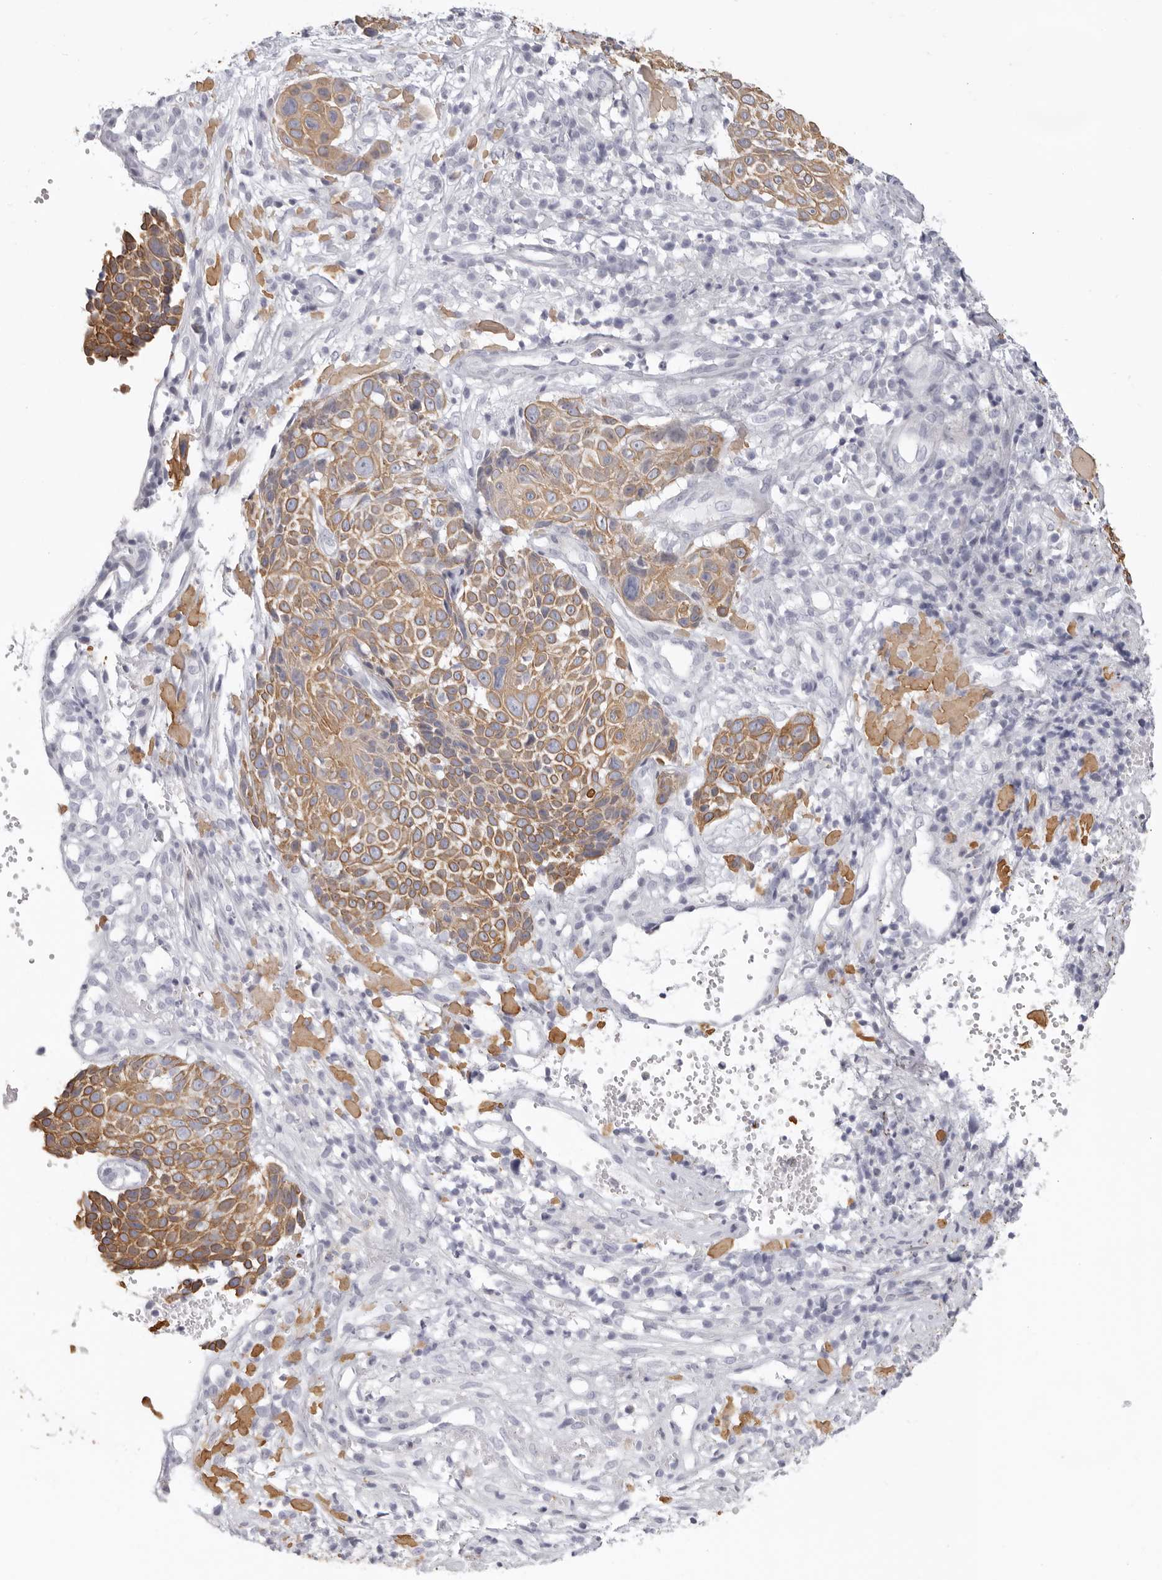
{"staining": {"intensity": "moderate", "quantity": "25%-75%", "location": "cytoplasmic/membranous"}, "tissue": "cervical cancer", "cell_type": "Tumor cells", "image_type": "cancer", "snomed": [{"axis": "morphology", "description": "Squamous cell carcinoma, NOS"}, {"axis": "topography", "description": "Cervix"}], "caption": "The photomicrograph demonstrates a brown stain indicating the presence of a protein in the cytoplasmic/membranous of tumor cells in squamous cell carcinoma (cervical). Immunohistochemistry stains the protein in brown and the nuclei are stained blue.", "gene": "RXFP1", "patient": {"sex": "female", "age": 74}}